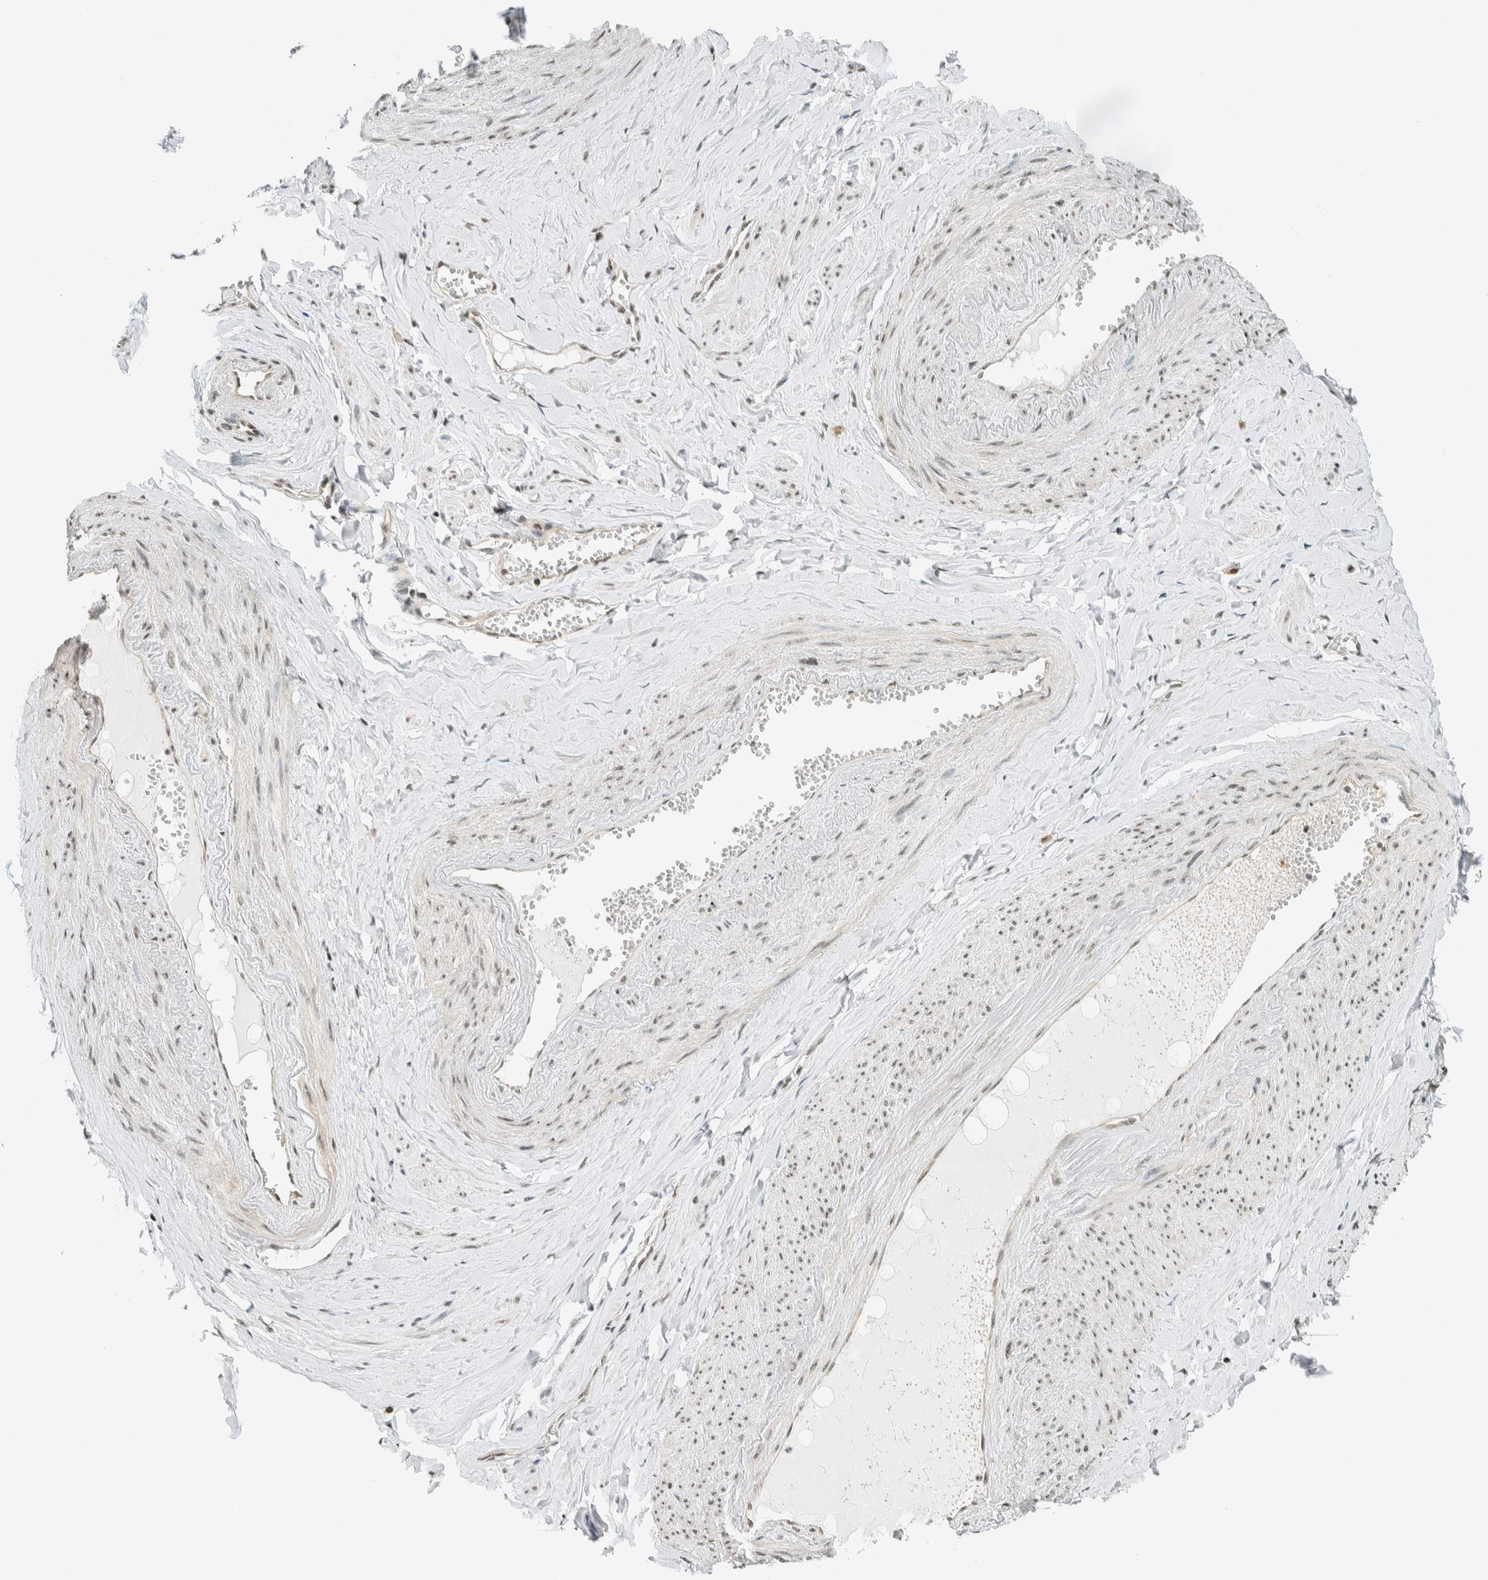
{"staining": {"intensity": "negative", "quantity": "none", "location": "none"}, "tissue": "adipose tissue", "cell_type": "Adipocytes", "image_type": "normal", "snomed": [{"axis": "morphology", "description": "Normal tissue, NOS"}, {"axis": "topography", "description": "Vascular tissue"}, {"axis": "topography", "description": "Fallopian tube"}, {"axis": "topography", "description": "Ovary"}], "caption": "Protein analysis of benign adipose tissue demonstrates no significant staining in adipocytes.", "gene": "NIBAN2", "patient": {"sex": "female", "age": 67}}